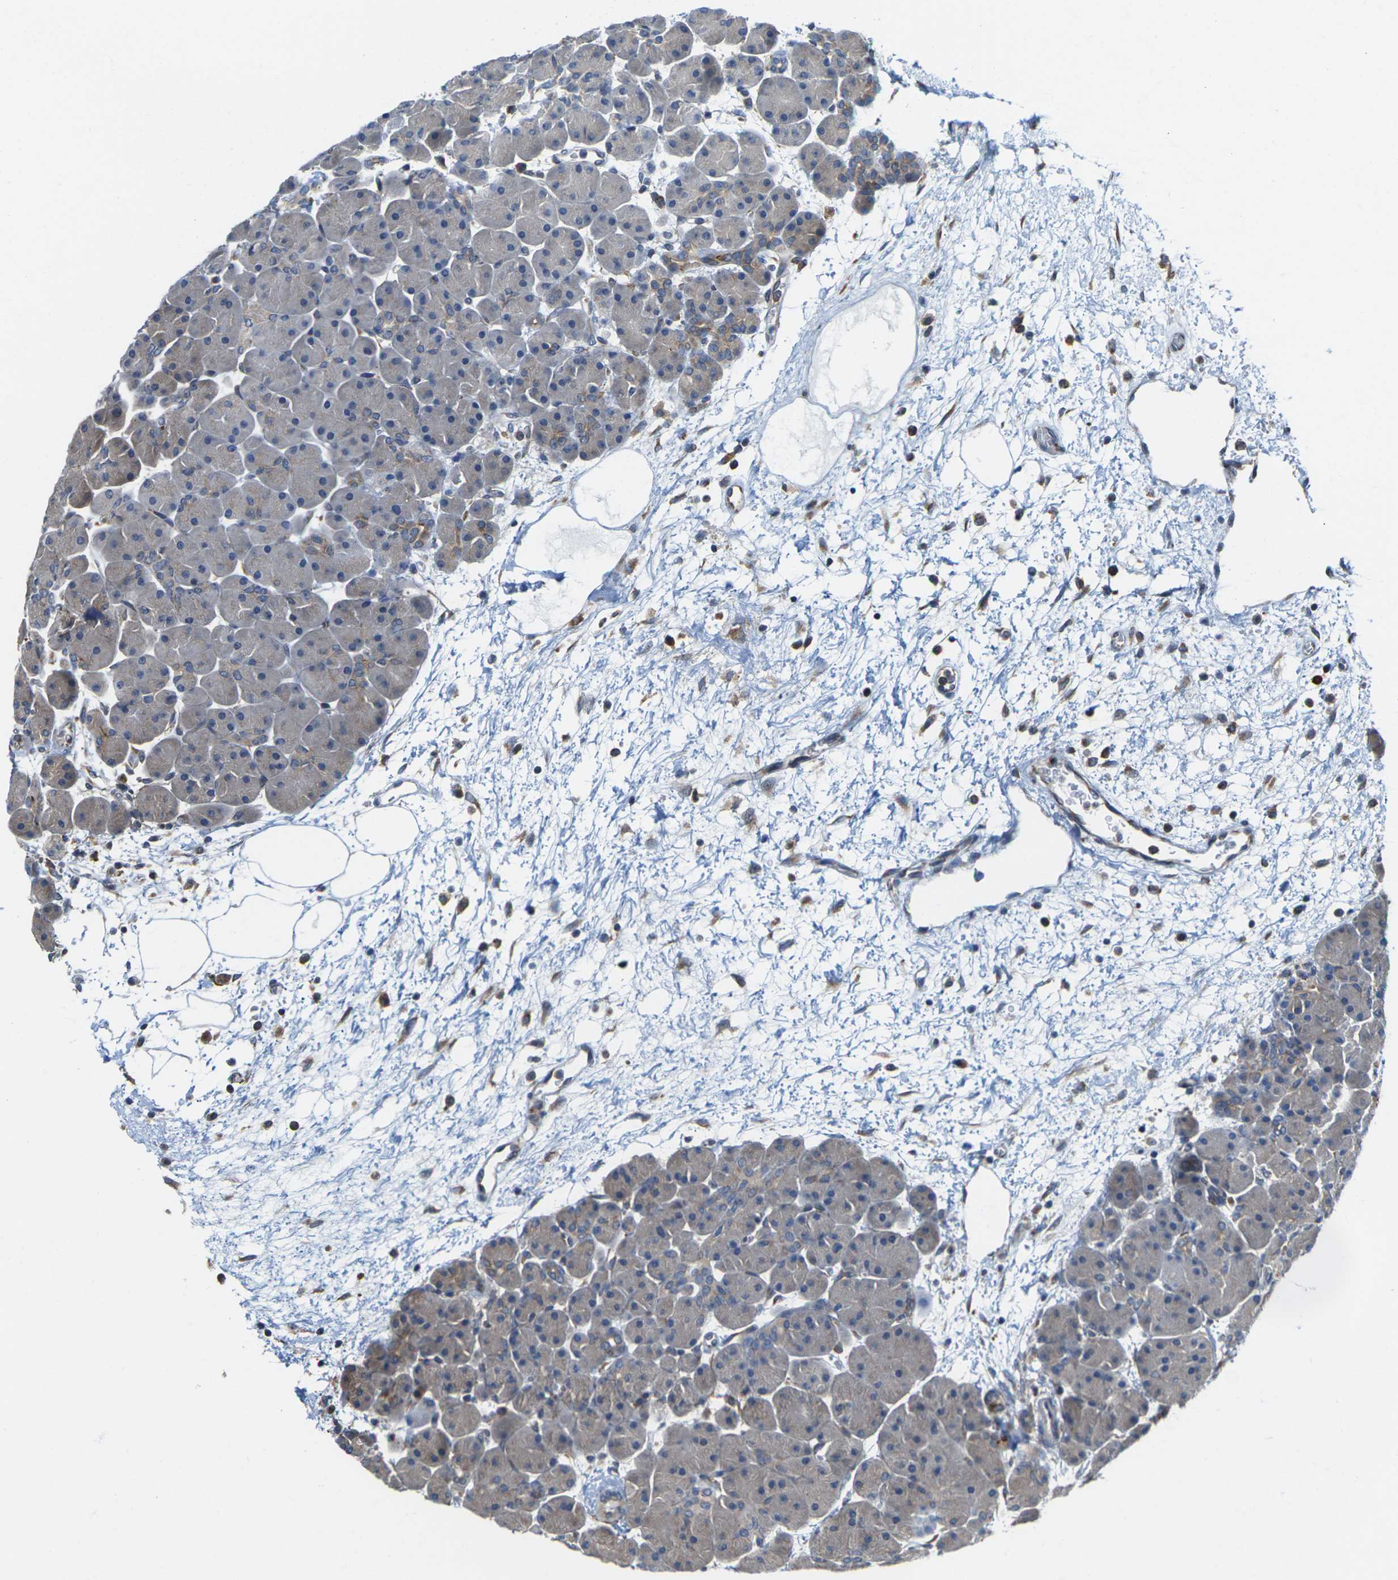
{"staining": {"intensity": "weak", "quantity": "<25%", "location": "cytoplasmic/membranous"}, "tissue": "pancreas", "cell_type": "Exocrine glandular cells", "image_type": "normal", "snomed": [{"axis": "morphology", "description": "Normal tissue, NOS"}, {"axis": "topography", "description": "Pancreas"}], "caption": "High magnification brightfield microscopy of benign pancreas stained with DAB (3,3'-diaminobenzidine) (brown) and counterstained with hematoxylin (blue): exocrine glandular cells show no significant staining. (Immunohistochemistry, brightfield microscopy, high magnification).", "gene": "PDZK1IP1", "patient": {"sex": "male", "age": 66}}